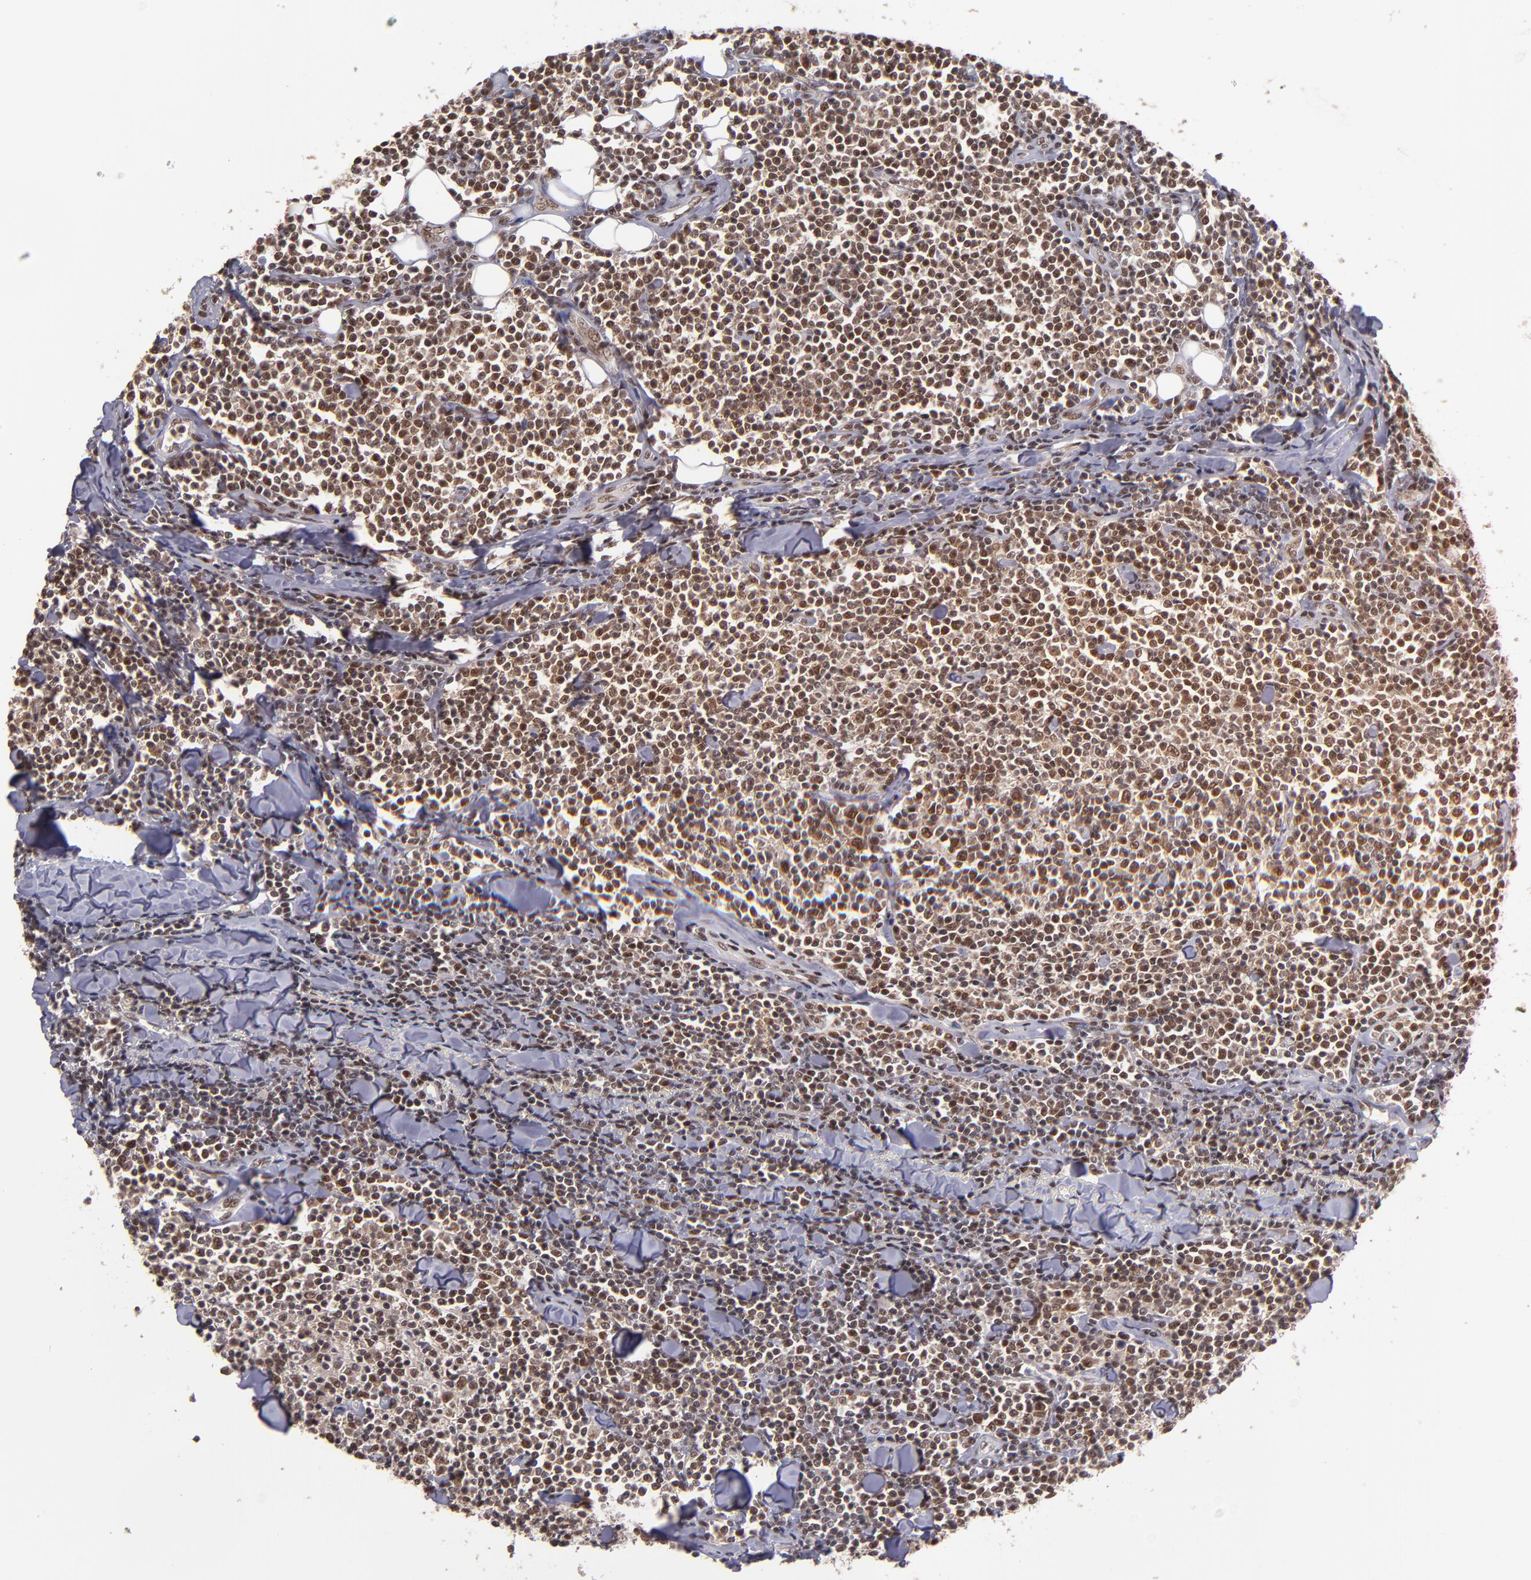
{"staining": {"intensity": "moderate", "quantity": ">75%", "location": "cytoplasmic/membranous,nuclear"}, "tissue": "lymphoma", "cell_type": "Tumor cells", "image_type": "cancer", "snomed": [{"axis": "morphology", "description": "Malignant lymphoma, non-Hodgkin's type, Low grade"}, {"axis": "topography", "description": "Soft tissue"}], "caption": "About >75% of tumor cells in lymphoma exhibit moderate cytoplasmic/membranous and nuclear protein expression as visualized by brown immunohistochemical staining.", "gene": "EP300", "patient": {"sex": "male", "age": 92}}